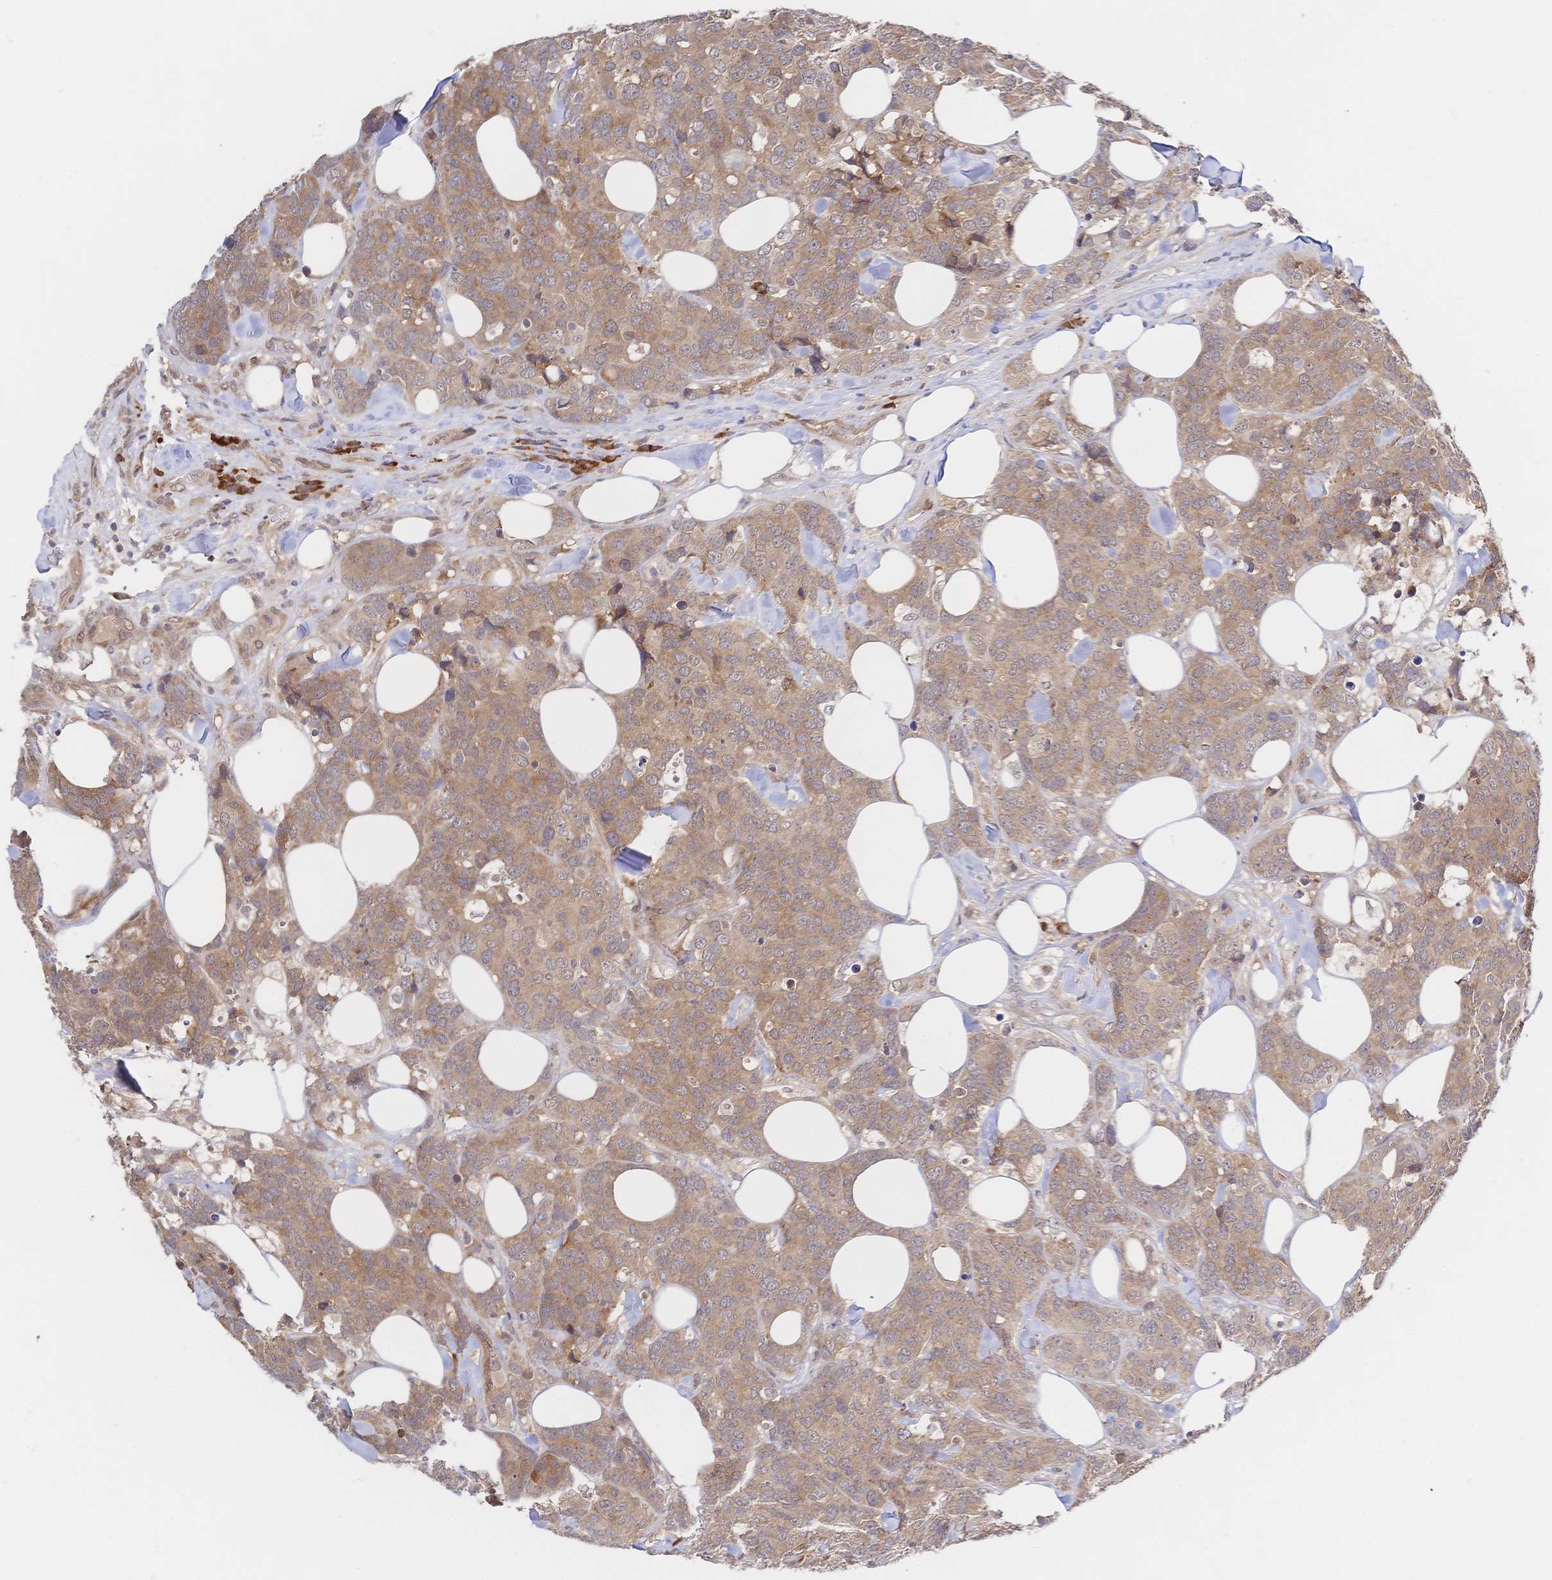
{"staining": {"intensity": "moderate", "quantity": ">75%", "location": "cytoplasmic/membranous"}, "tissue": "breast cancer", "cell_type": "Tumor cells", "image_type": "cancer", "snomed": [{"axis": "morphology", "description": "Lobular carcinoma"}, {"axis": "topography", "description": "Breast"}], "caption": "Lobular carcinoma (breast) tissue shows moderate cytoplasmic/membranous staining in approximately >75% of tumor cells, visualized by immunohistochemistry.", "gene": "LMO4", "patient": {"sex": "female", "age": 59}}